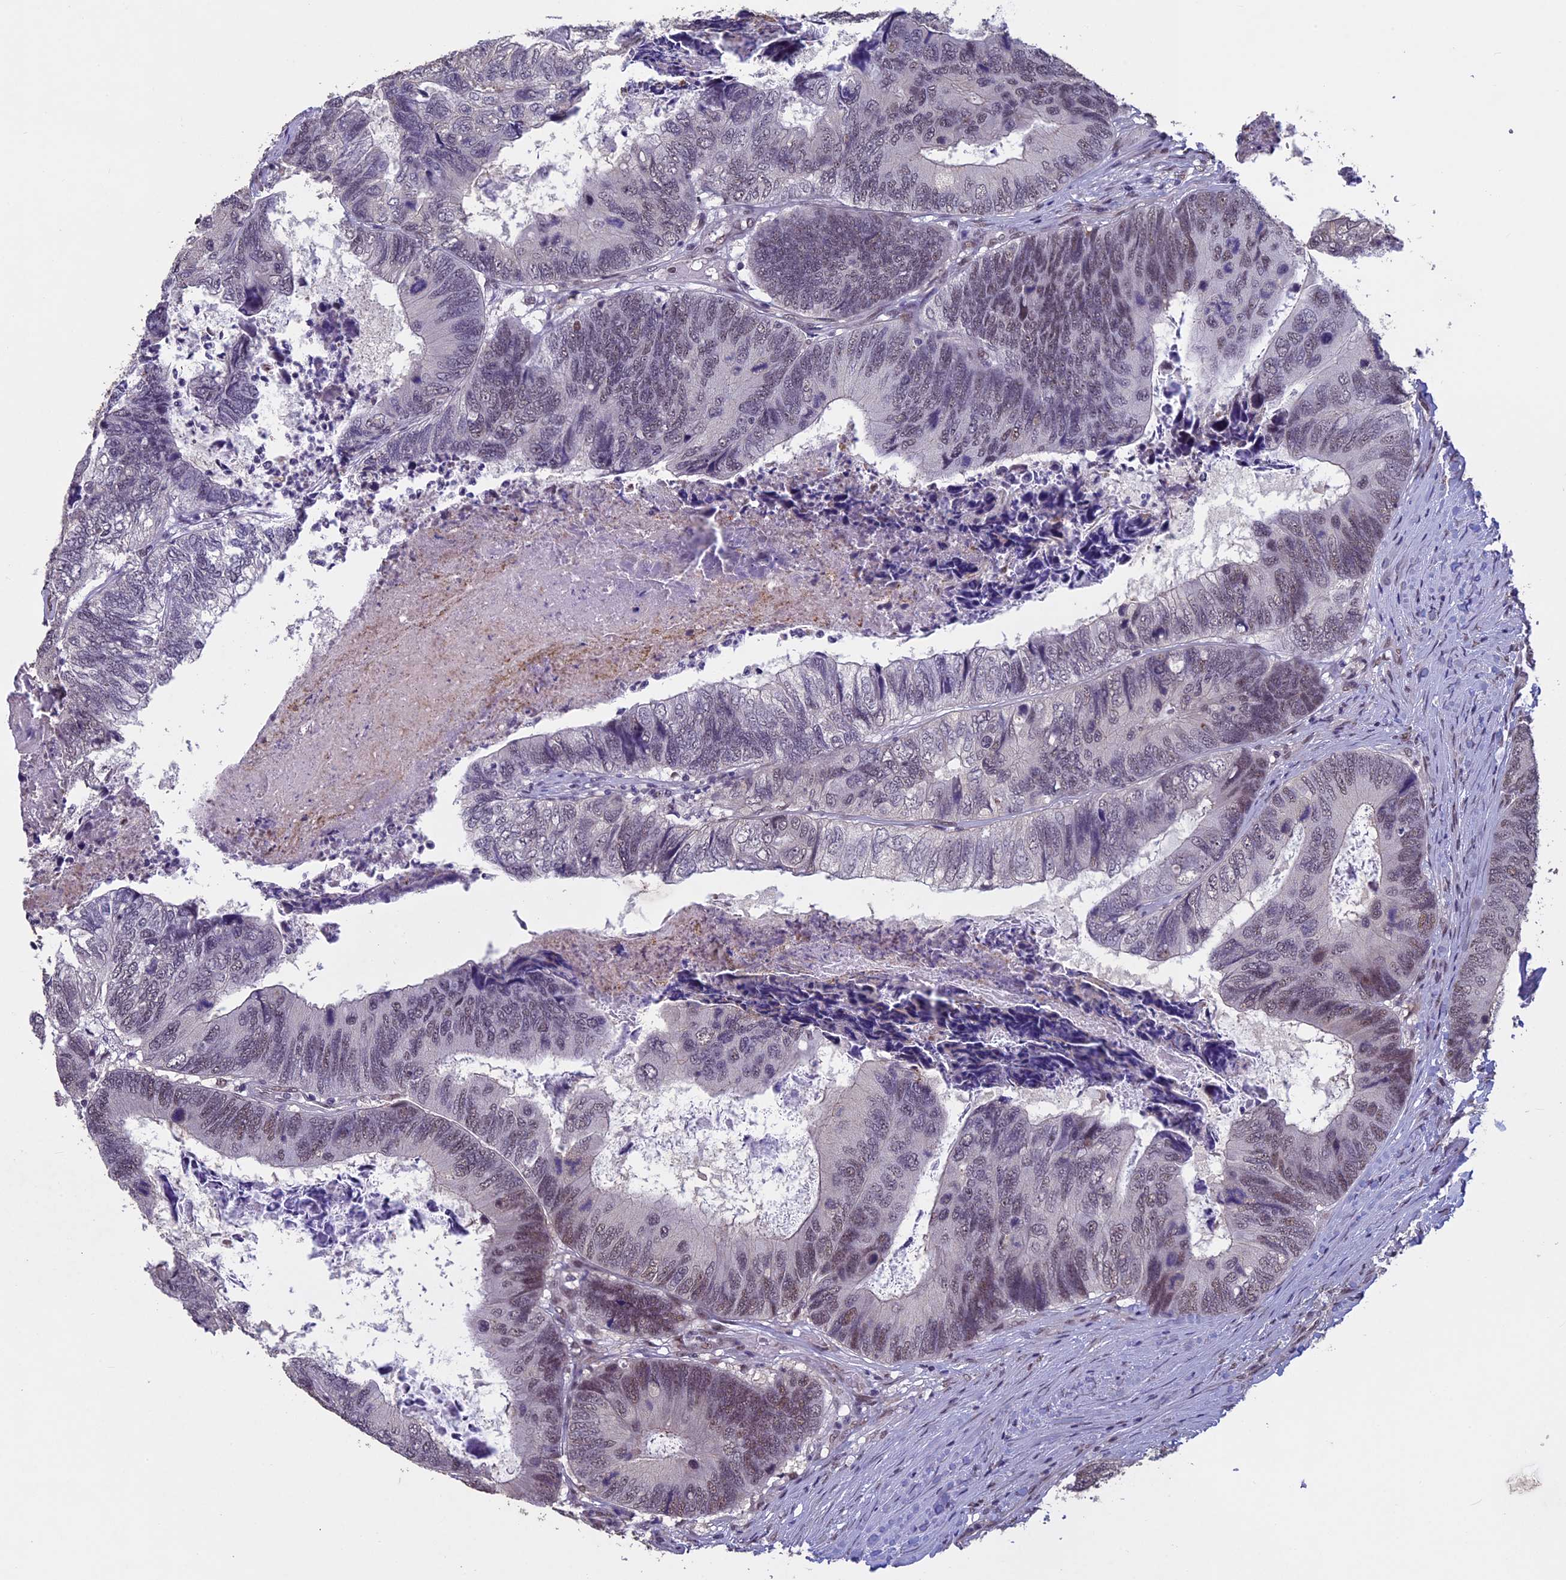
{"staining": {"intensity": "weak", "quantity": "25%-75%", "location": "nuclear"}, "tissue": "colorectal cancer", "cell_type": "Tumor cells", "image_type": "cancer", "snomed": [{"axis": "morphology", "description": "Adenocarcinoma, NOS"}, {"axis": "topography", "description": "Colon"}], "caption": "High-power microscopy captured an immunohistochemistry histopathology image of adenocarcinoma (colorectal), revealing weak nuclear positivity in about 25%-75% of tumor cells.", "gene": "RNF40", "patient": {"sex": "female", "age": 67}}